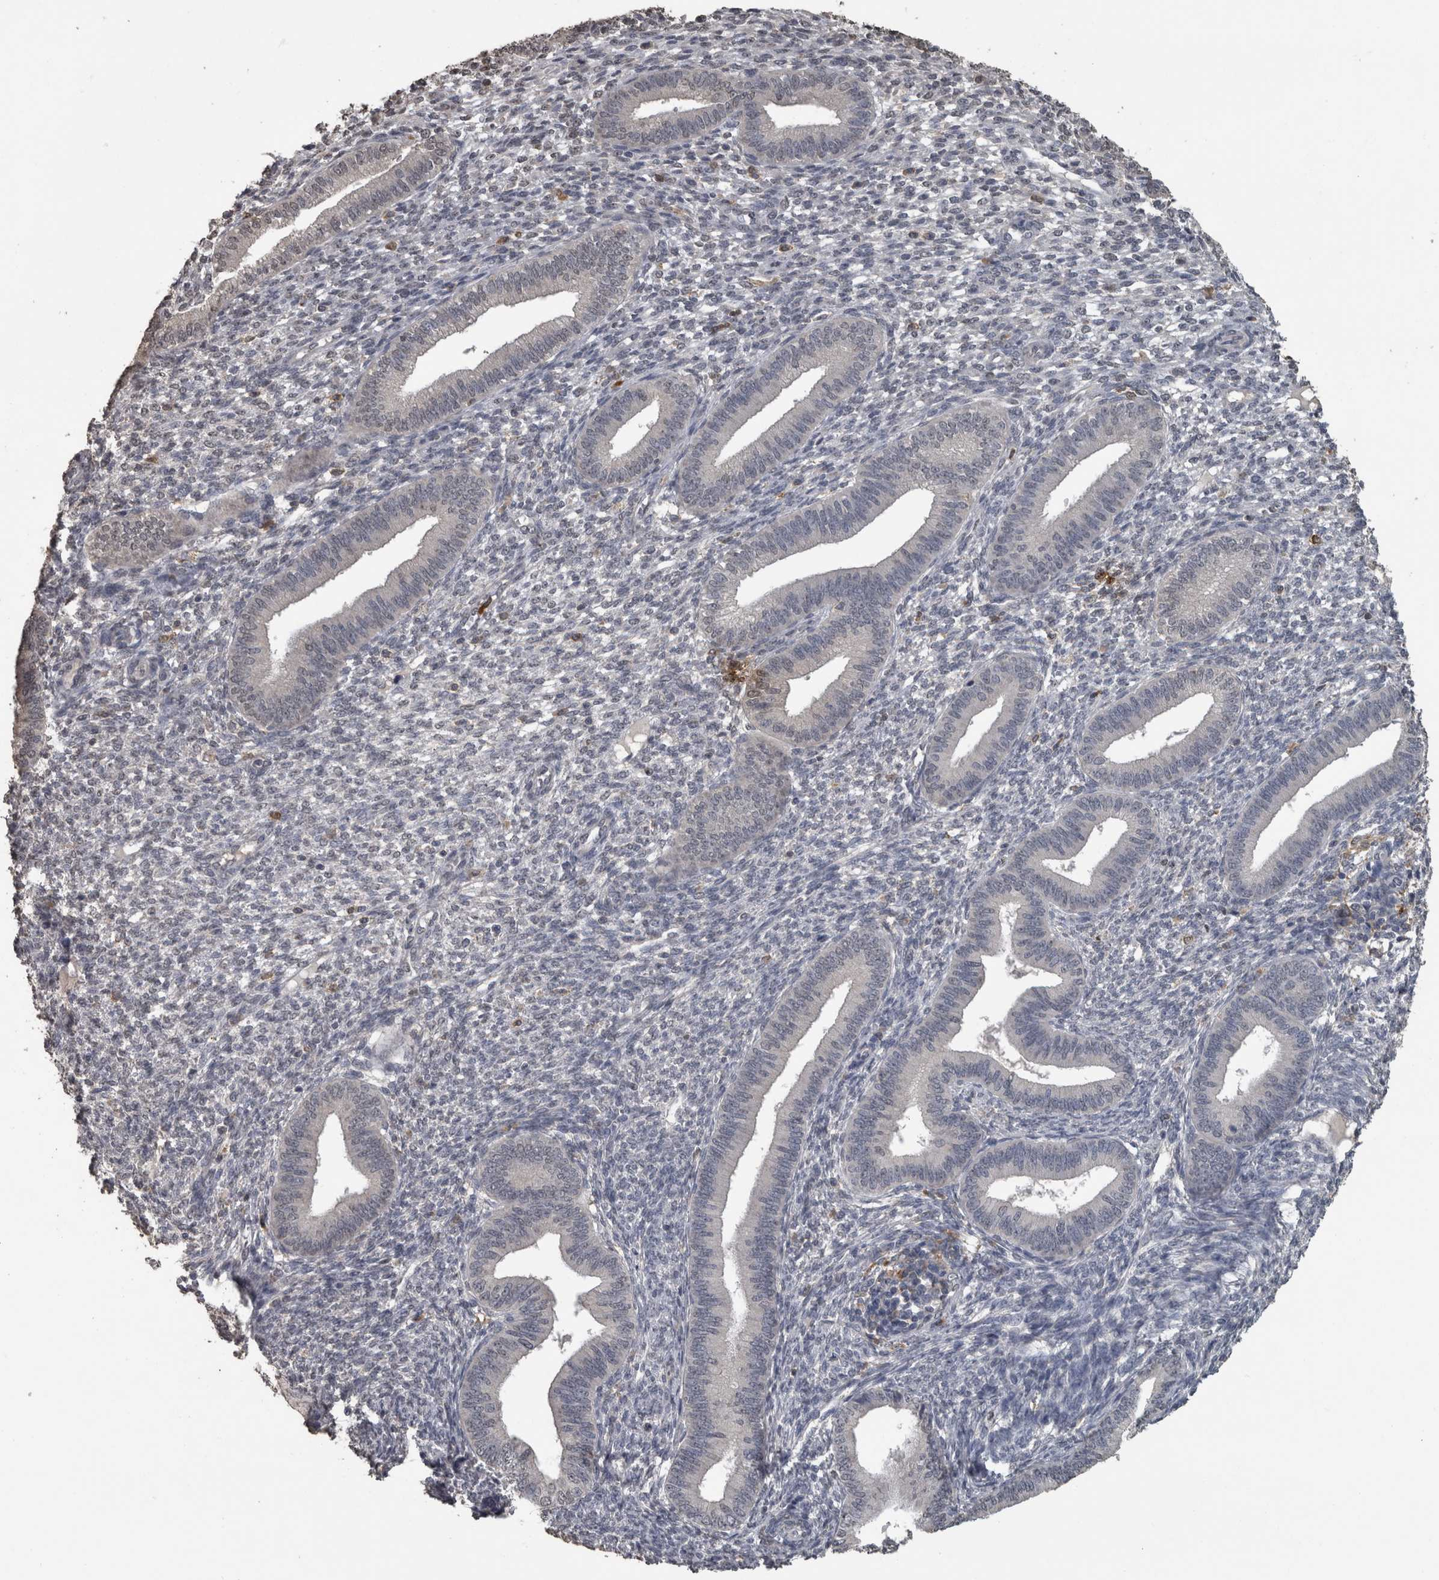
{"staining": {"intensity": "negative", "quantity": "none", "location": "none"}, "tissue": "endometrium", "cell_type": "Cells in endometrial stroma", "image_type": "normal", "snomed": [{"axis": "morphology", "description": "Normal tissue, NOS"}, {"axis": "topography", "description": "Endometrium"}], "caption": "The histopathology image exhibits no staining of cells in endometrial stroma in benign endometrium.", "gene": "PIK3AP1", "patient": {"sex": "female", "age": 46}}